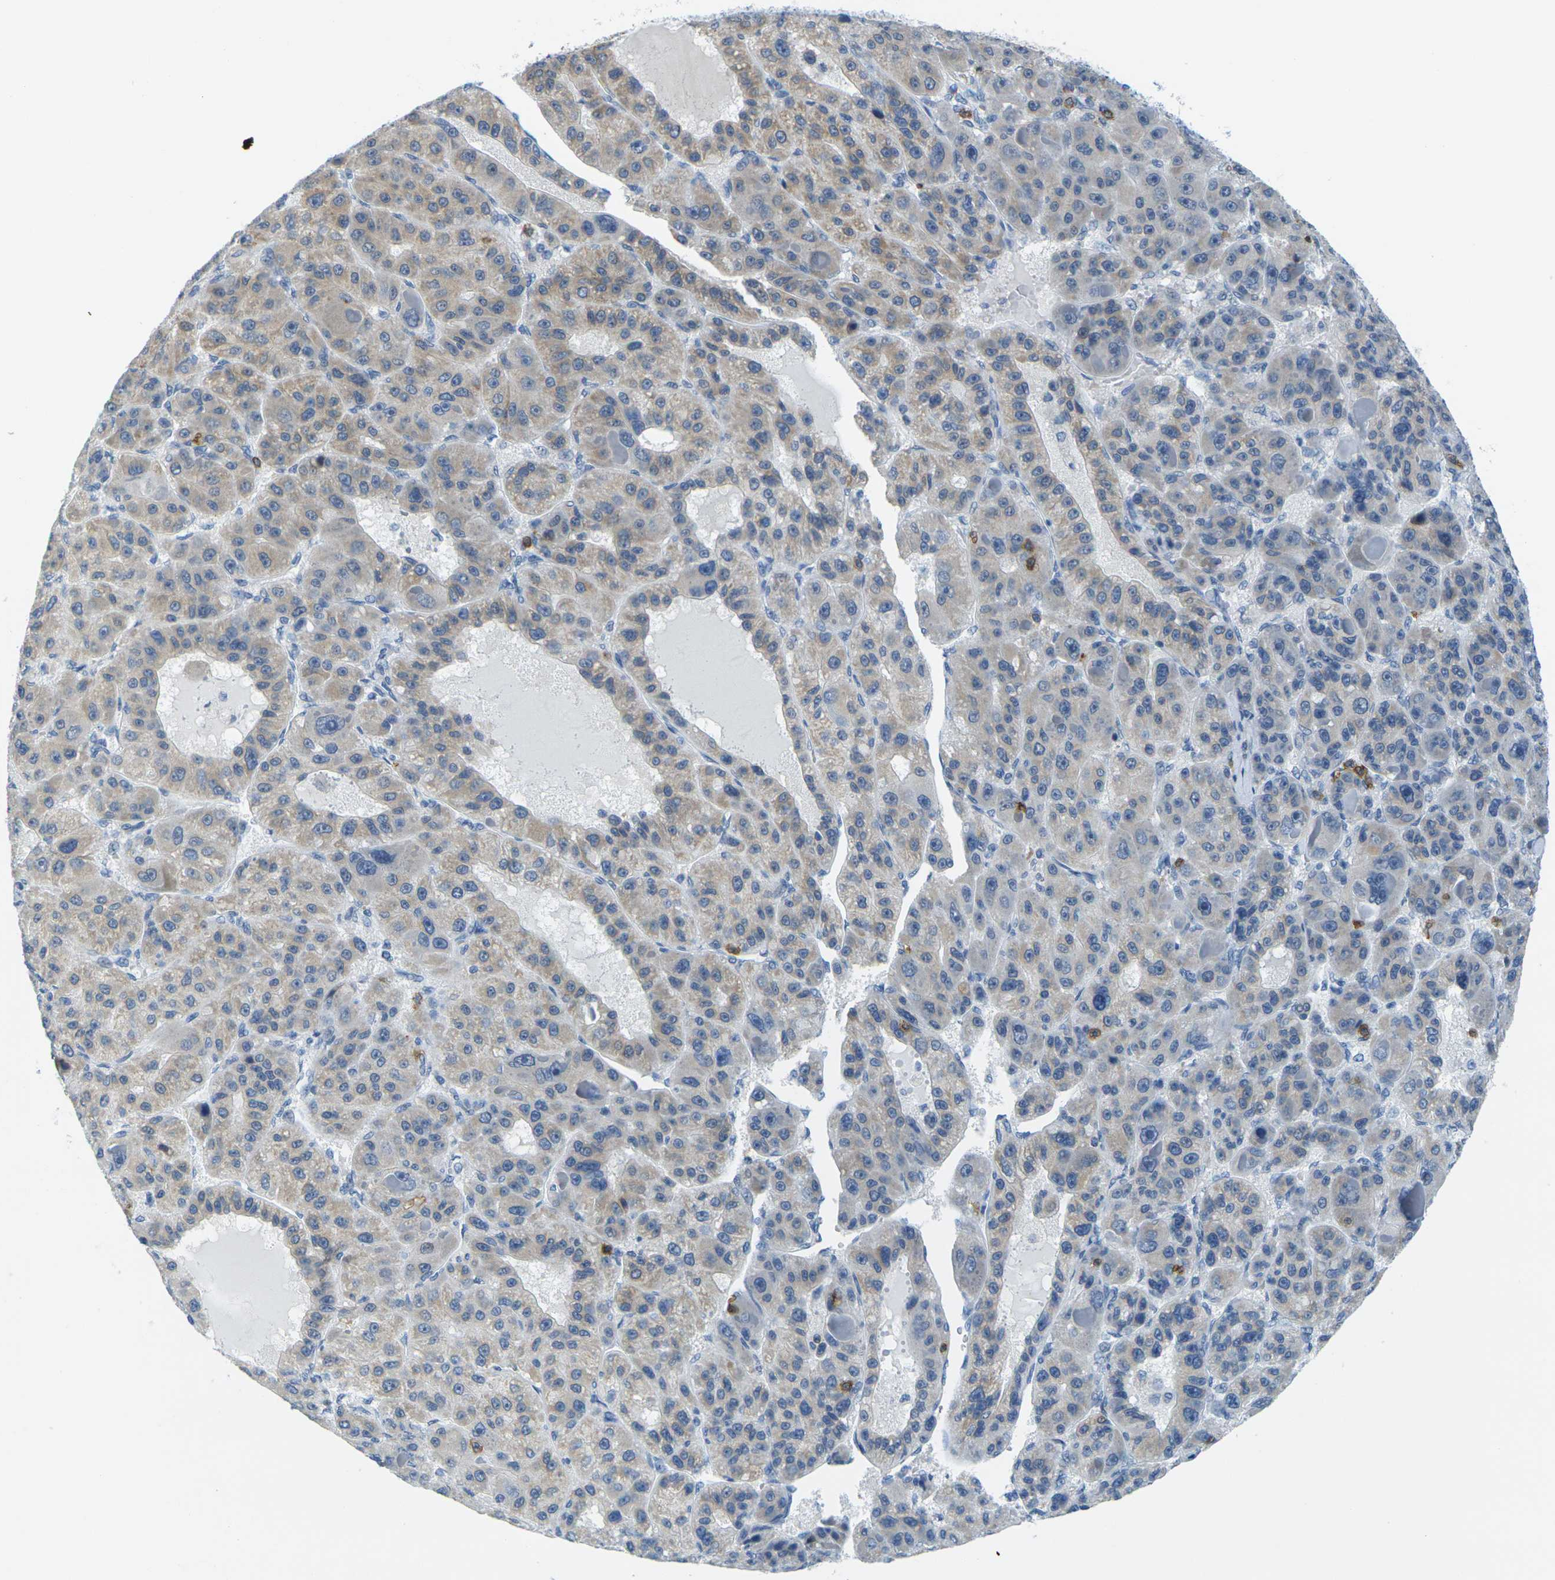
{"staining": {"intensity": "moderate", "quantity": "25%-75%", "location": "cytoplasmic/membranous"}, "tissue": "liver cancer", "cell_type": "Tumor cells", "image_type": "cancer", "snomed": [{"axis": "morphology", "description": "Carcinoma, Hepatocellular, NOS"}, {"axis": "topography", "description": "Liver"}], "caption": "A brown stain shows moderate cytoplasmic/membranous positivity of a protein in liver cancer tumor cells.", "gene": "CD3D", "patient": {"sex": "male", "age": 76}}